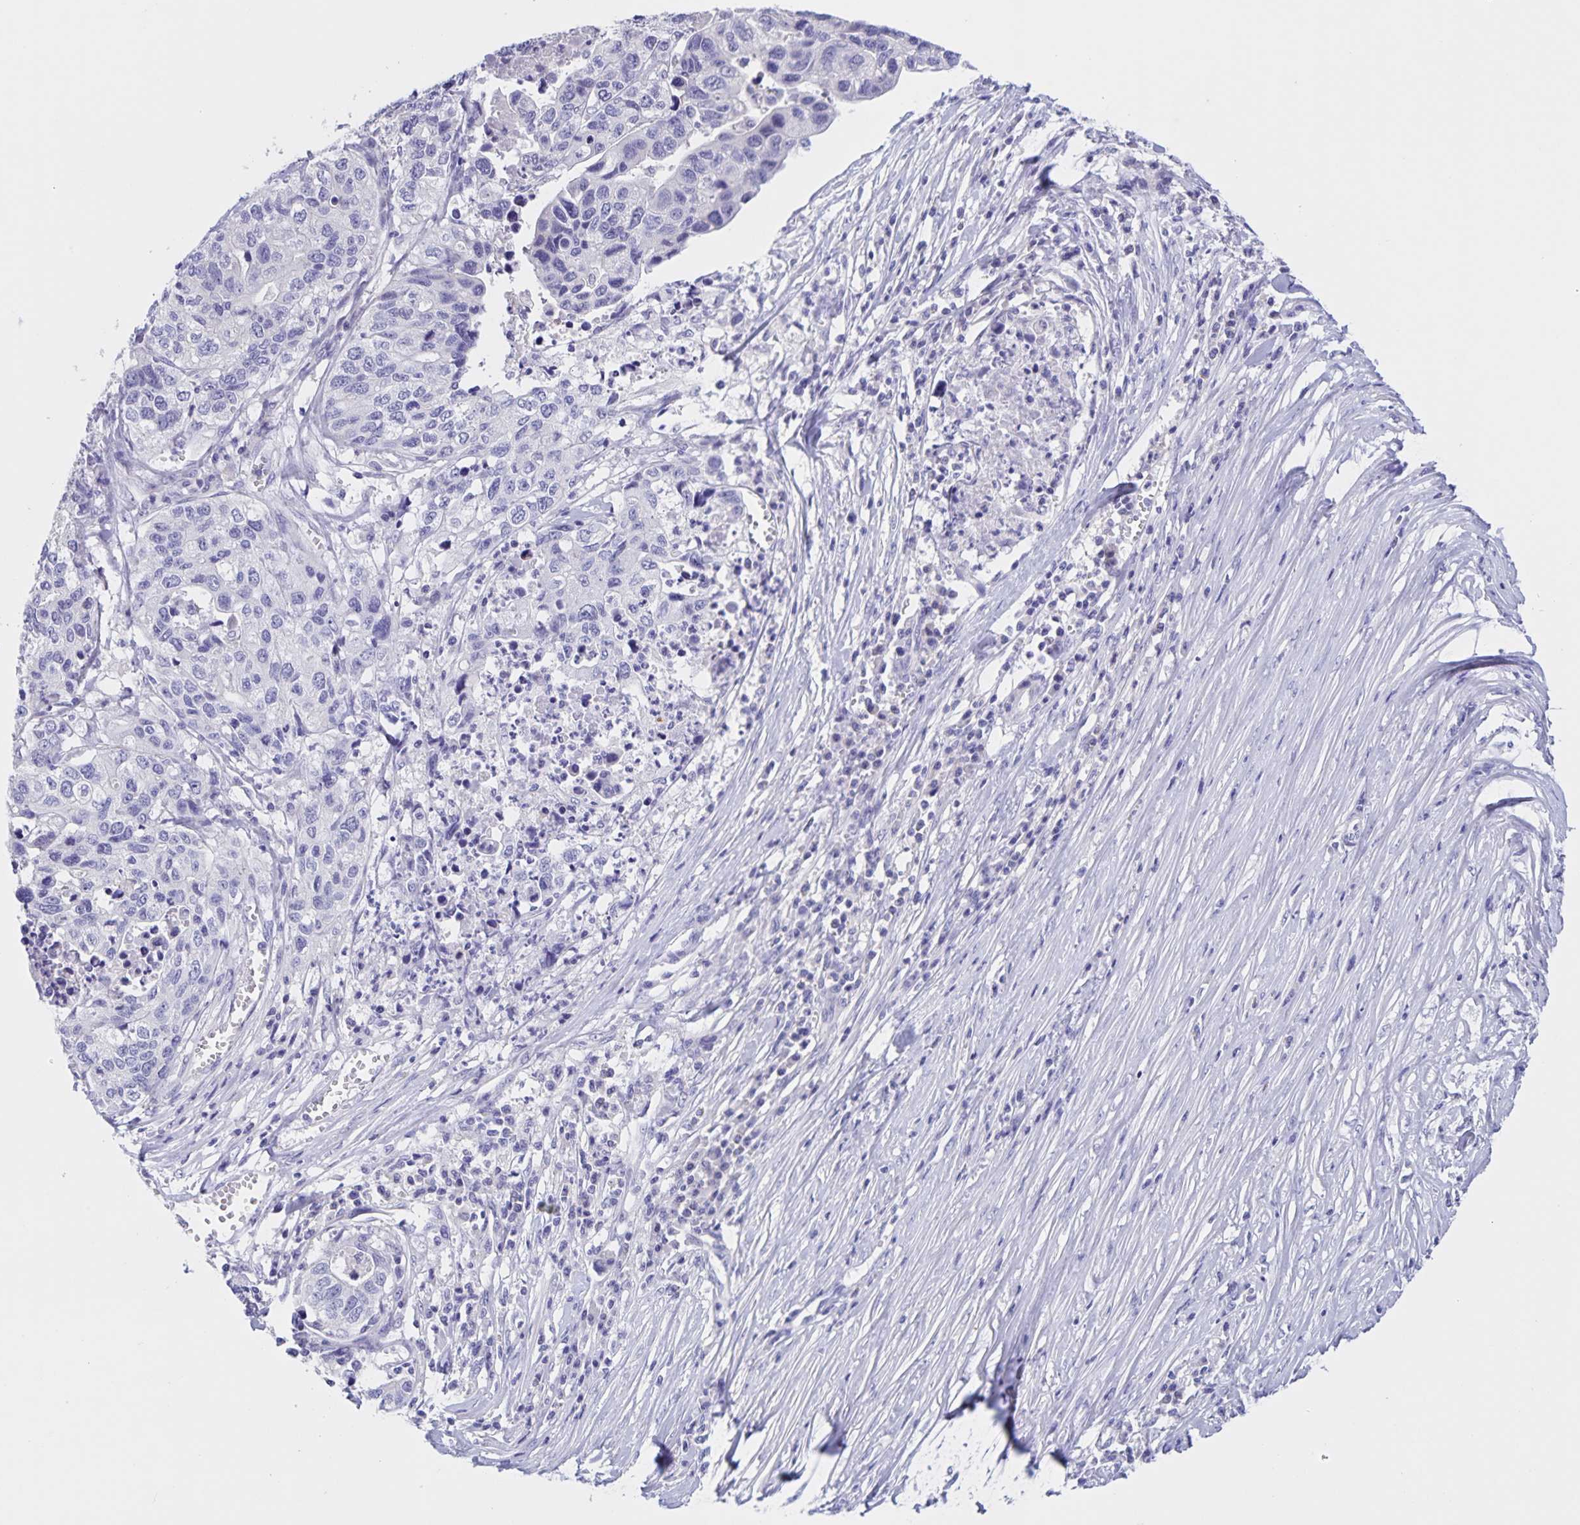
{"staining": {"intensity": "negative", "quantity": "none", "location": "none"}, "tissue": "stomach cancer", "cell_type": "Tumor cells", "image_type": "cancer", "snomed": [{"axis": "morphology", "description": "Adenocarcinoma, NOS"}, {"axis": "topography", "description": "Stomach, upper"}], "caption": "This is a histopathology image of immunohistochemistry staining of adenocarcinoma (stomach), which shows no expression in tumor cells.", "gene": "DMGDH", "patient": {"sex": "female", "age": 67}}